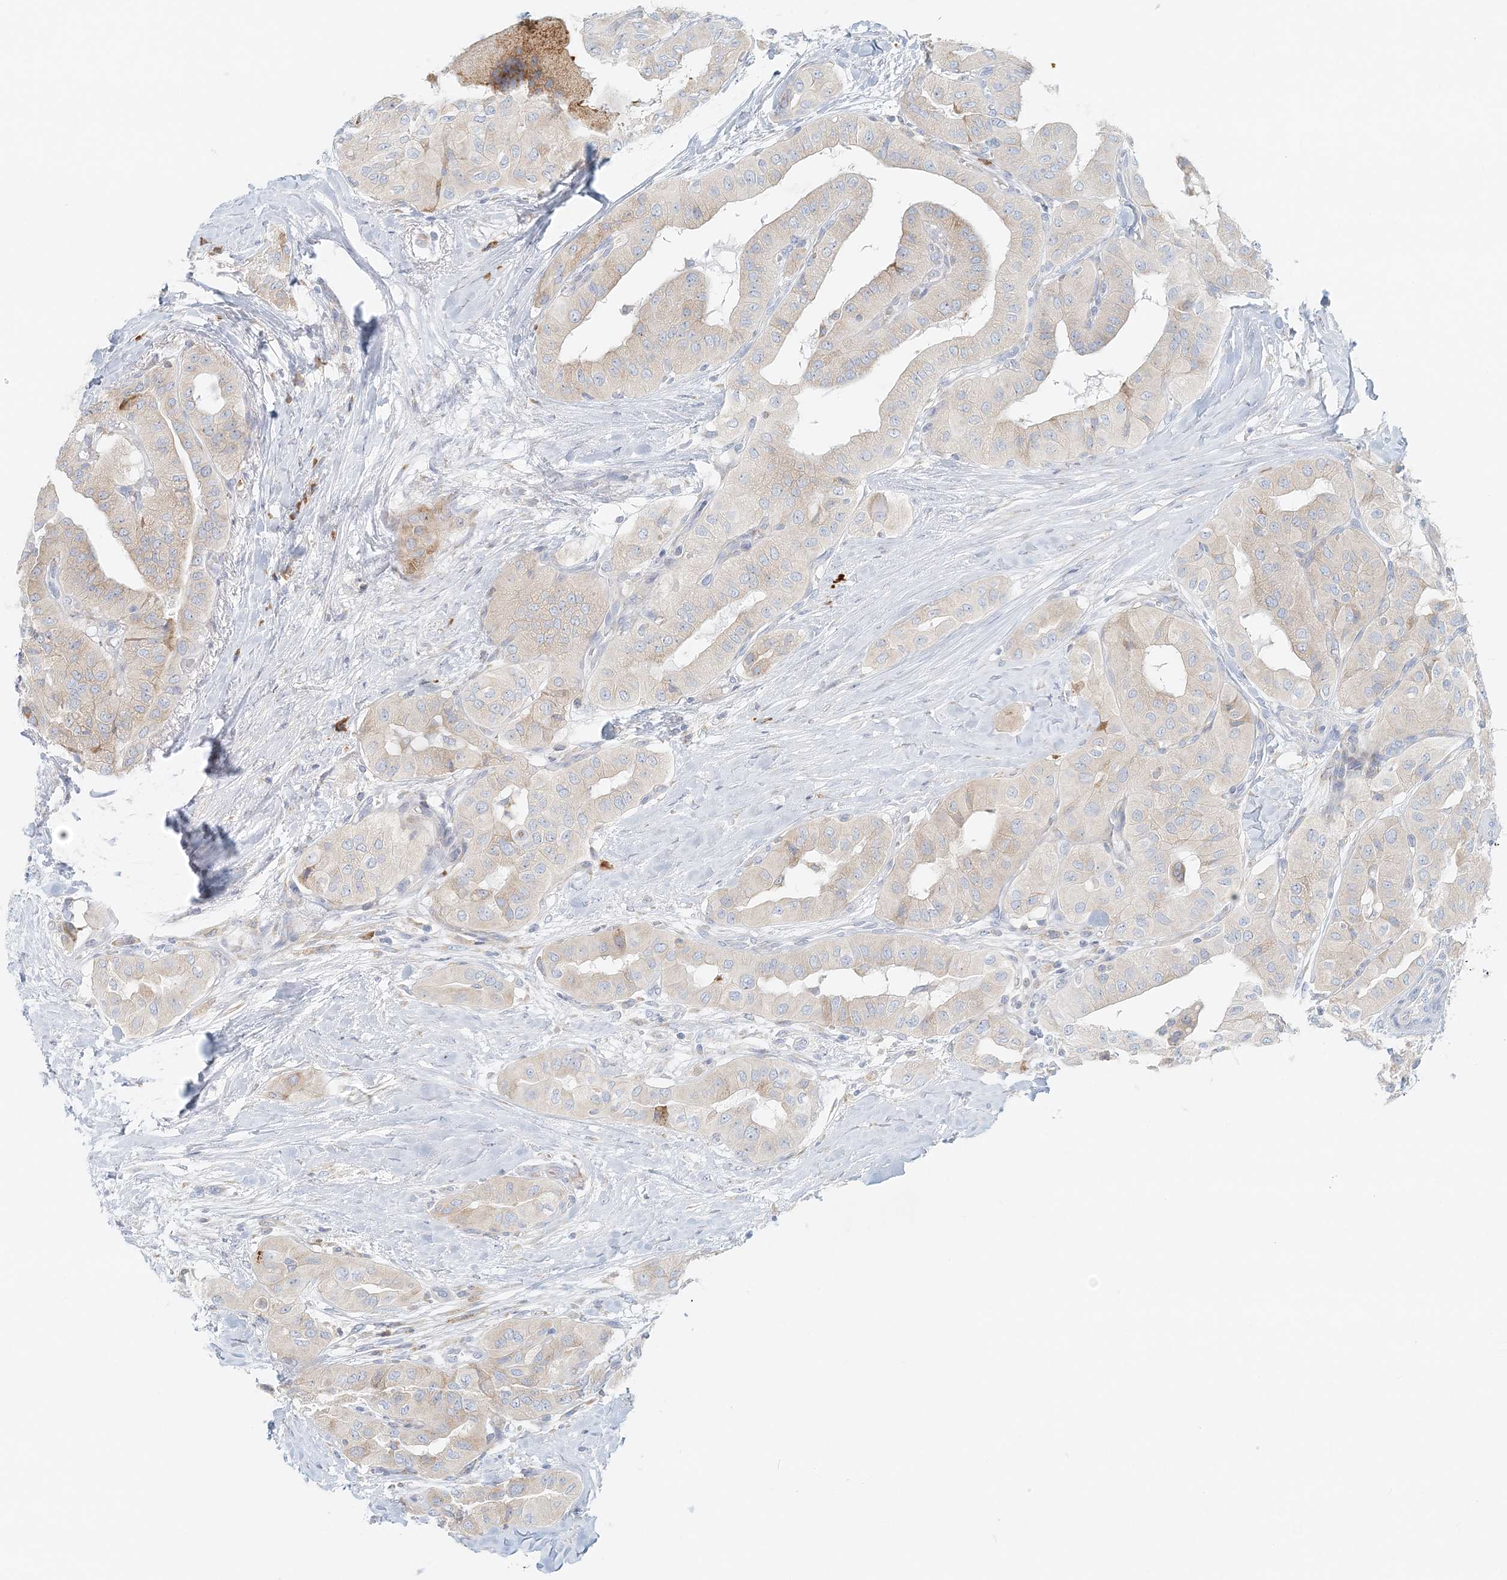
{"staining": {"intensity": "moderate", "quantity": "<25%", "location": "cytoplasmic/membranous"}, "tissue": "thyroid cancer", "cell_type": "Tumor cells", "image_type": "cancer", "snomed": [{"axis": "morphology", "description": "Papillary adenocarcinoma, NOS"}, {"axis": "topography", "description": "Thyroid gland"}], "caption": "This micrograph exhibits IHC staining of thyroid cancer (papillary adenocarcinoma), with low moderate cytoplasmic/membranous expression in approximately <25% of tumor cells.", "gene": "STK11IP", "patient": {"sex": "female", "age": 59}}